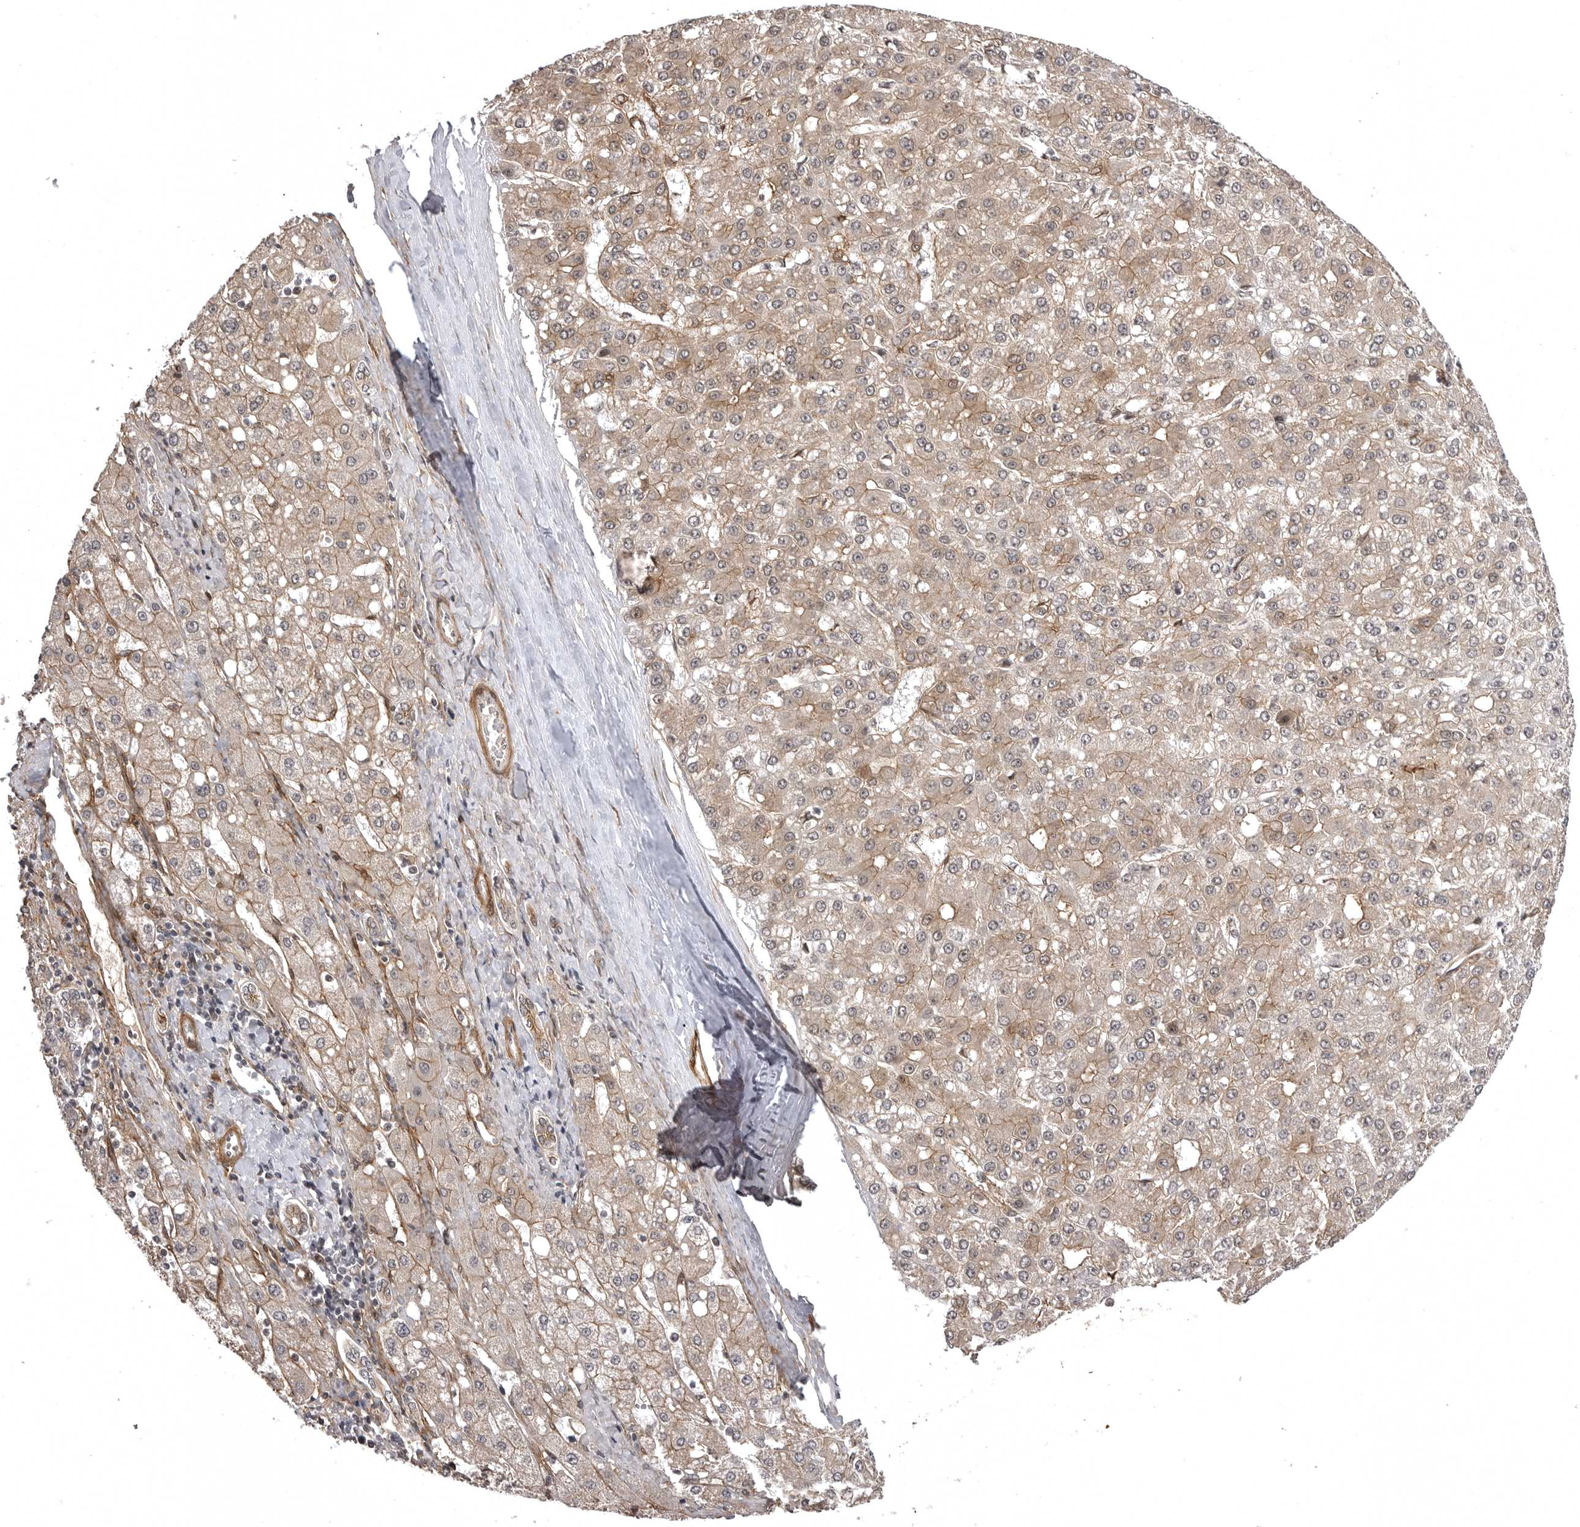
{"staining": {"intensity": "moderate", "quantity": "<25%", "location": "cytoplasmic/membranous"}, "tissue": "liver cancer", "cell_type": "Tumor cells", "image_type": "cancer", "snomed": [{"axis": "morphology", "description": "Carcinoma, Hepatocellular, NOS"}, {"axis": "topography", "description": "Liver"}], "caption": "This histopathology image reveals liver cancer stained with immunohistochemistry to label a protein in brown. The cytoplasmic/membranous of tumor cells show moderate positivity for the protein. Nuclei are counter-stained blue.", "gene": "SORBS1", "patient": {"sex": "male", "age": 67}}